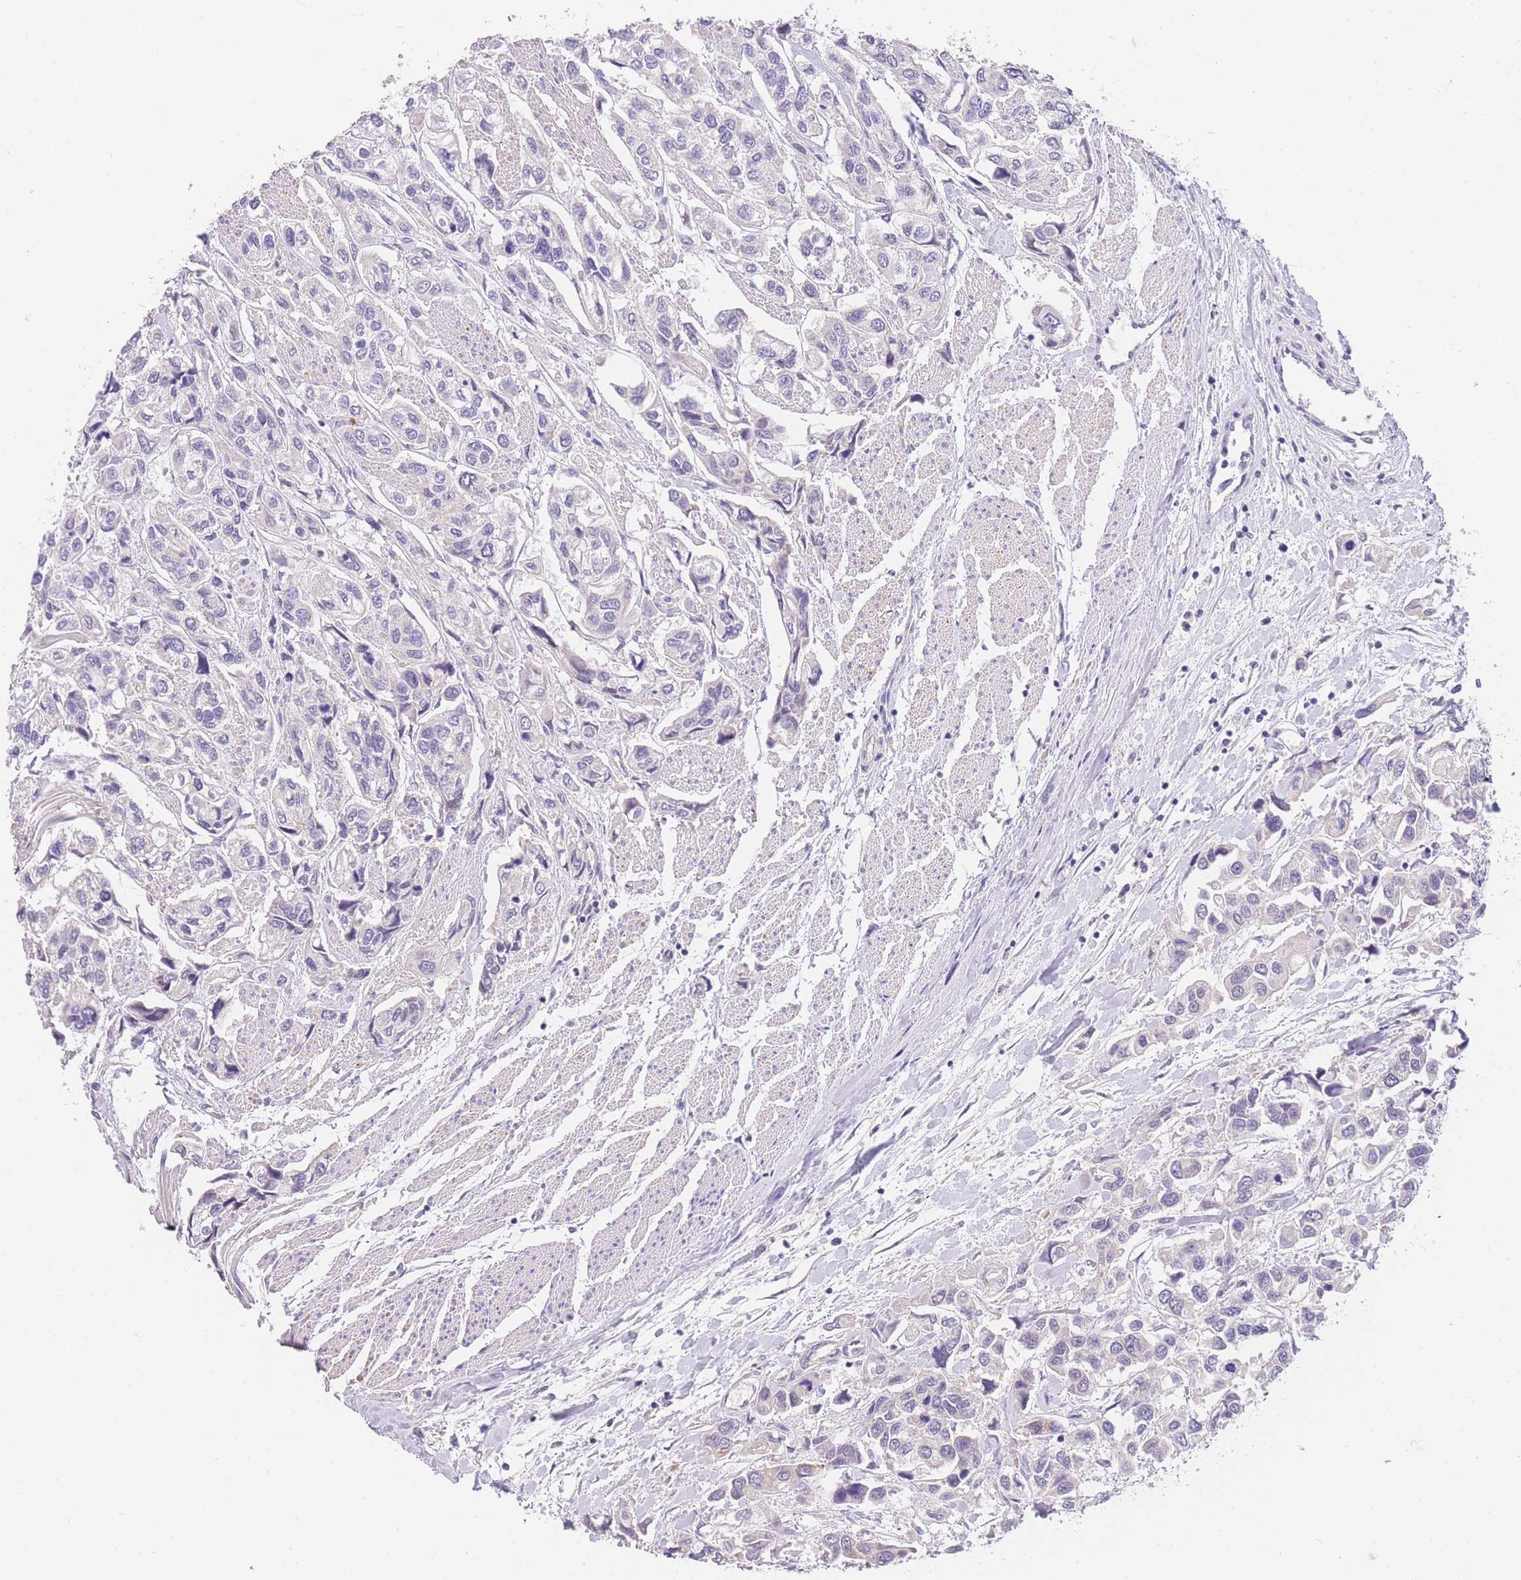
{"staining": {"intensity": "negative", "quantity": "none", "location": "none"}, "tissue": "urothelial cancer", "cell_type": "Tumor cells", "image_type": "cancer", "snomed": [{"axis": "morphology", "description": "Urothelial carcinoma, High grade"}, {"axis": "topography", "description": "Urinary bladder"}], "caption": "Protein analysis of high-grade urothelial carcinoma displays no significant positivity in tumor cells.", "gene": "SLC35F2", "patient": {"sex": "male", "age": 67}}